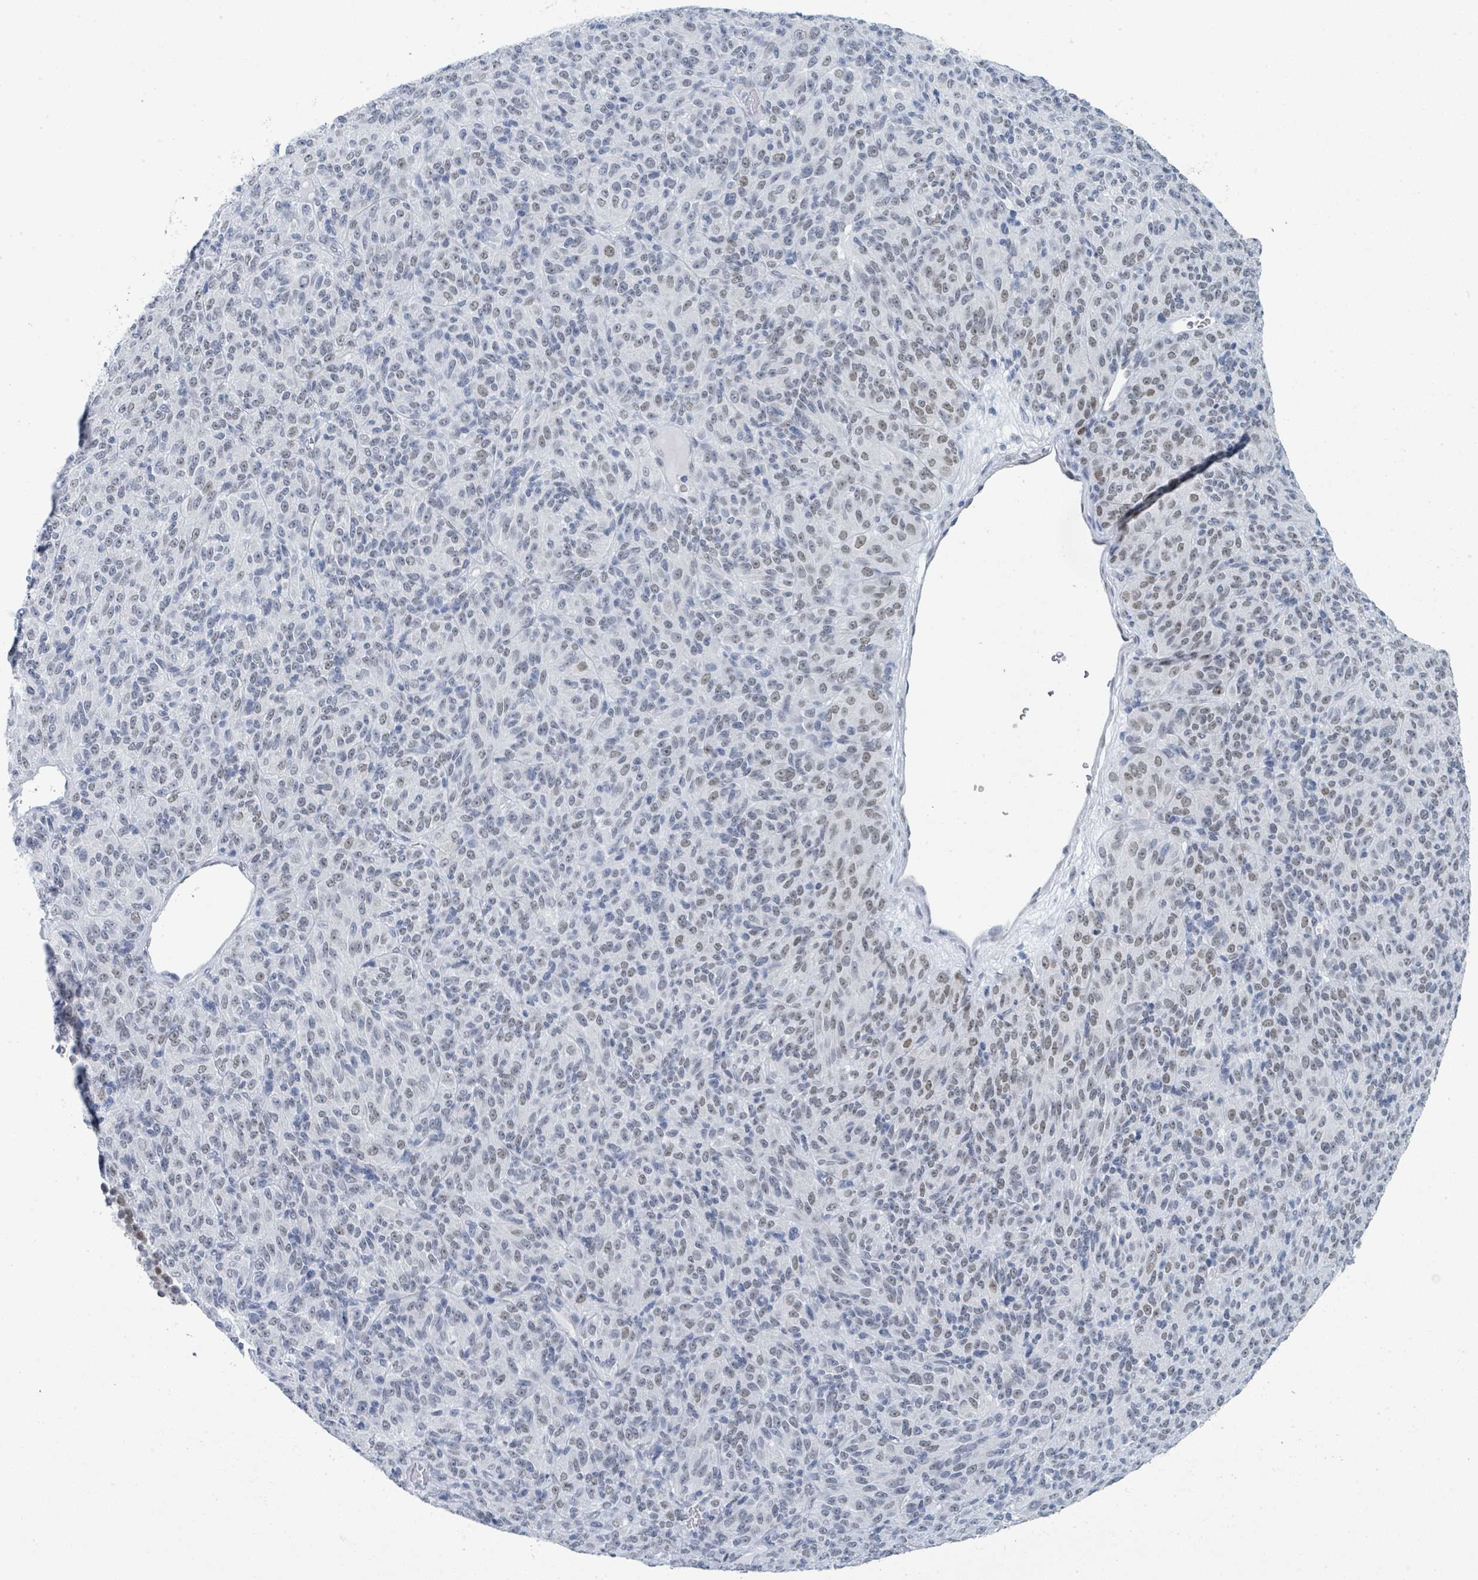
{"staining": {"intensity": "weak", "quantity": "25%-75%", "location": "nuclear"}, "tissue": "melanoma", "cell_type": "Tumor cells", "image_type": "cancer", "snomed": [{"axis": "morphology", "description": "Malignant melanoma, Metastatic site"}, {"axis": "topography", "description": "Brain"}], "caption": "Tumor cells exhibit low levels of weak nuclear expression in about 25%-75% of cells in human melanoma.", "gene": "EHMT2", "patient": {"sex": "female", "age": 56}}